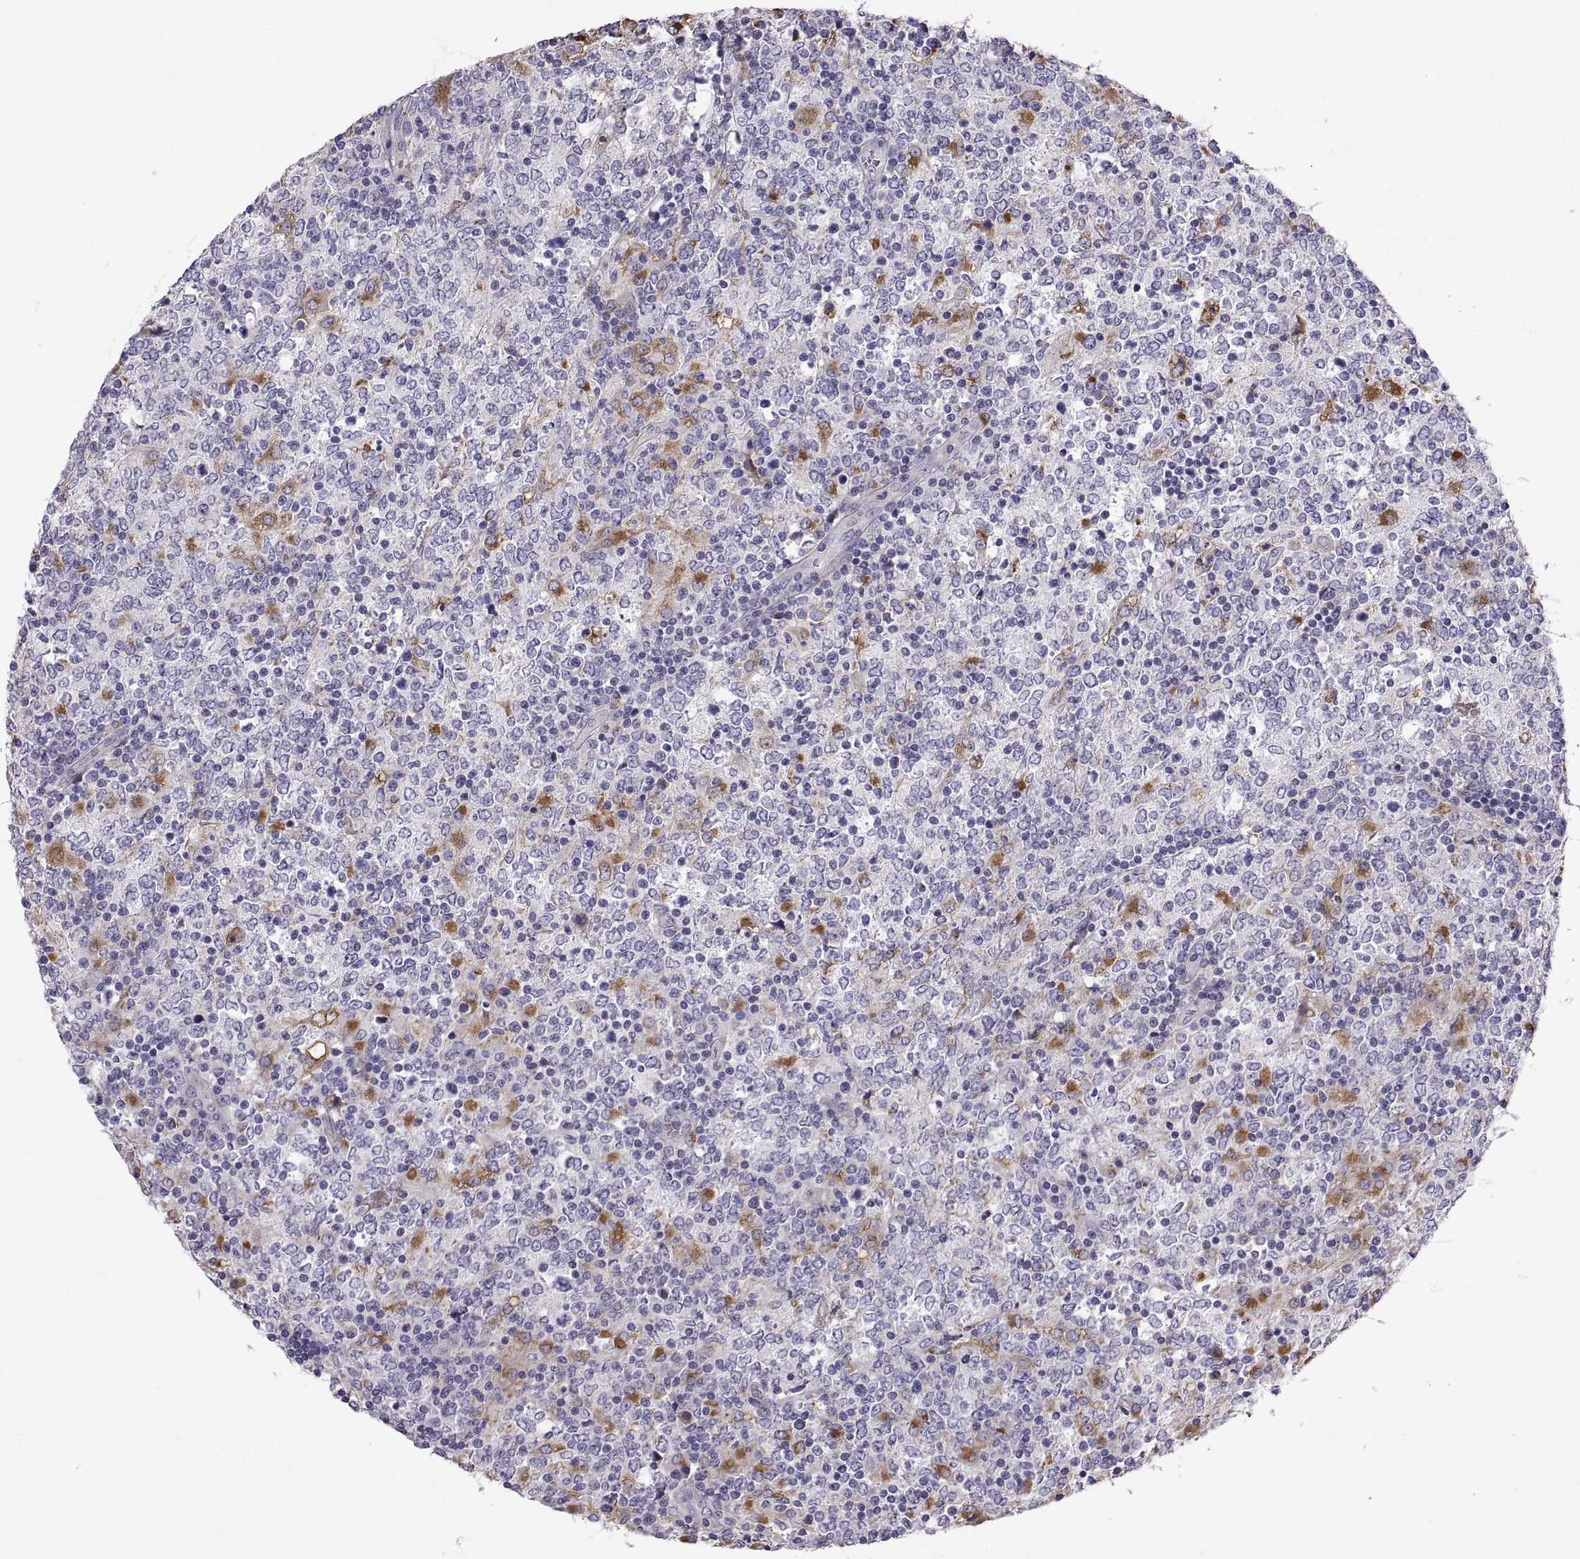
{"staining": {"intensity": "negative", "quantity": "none", "location": "none"}, "tissue": "lymphoma", "cell_type": "Tumor cells", "image_type": "cancer", "snomed": [{"axis": "morphology", "description": "Malignant lymphoma, non-Hodgkin's type, High grade"}, {"axis": "topography", "description": "Lymph node"}], "caption": "This is an immunohistochemistry image of lymphoma. There is no staining in tumor cells.", "gene": "ARSL", "patient": {"sex": "female", "age": 84}}